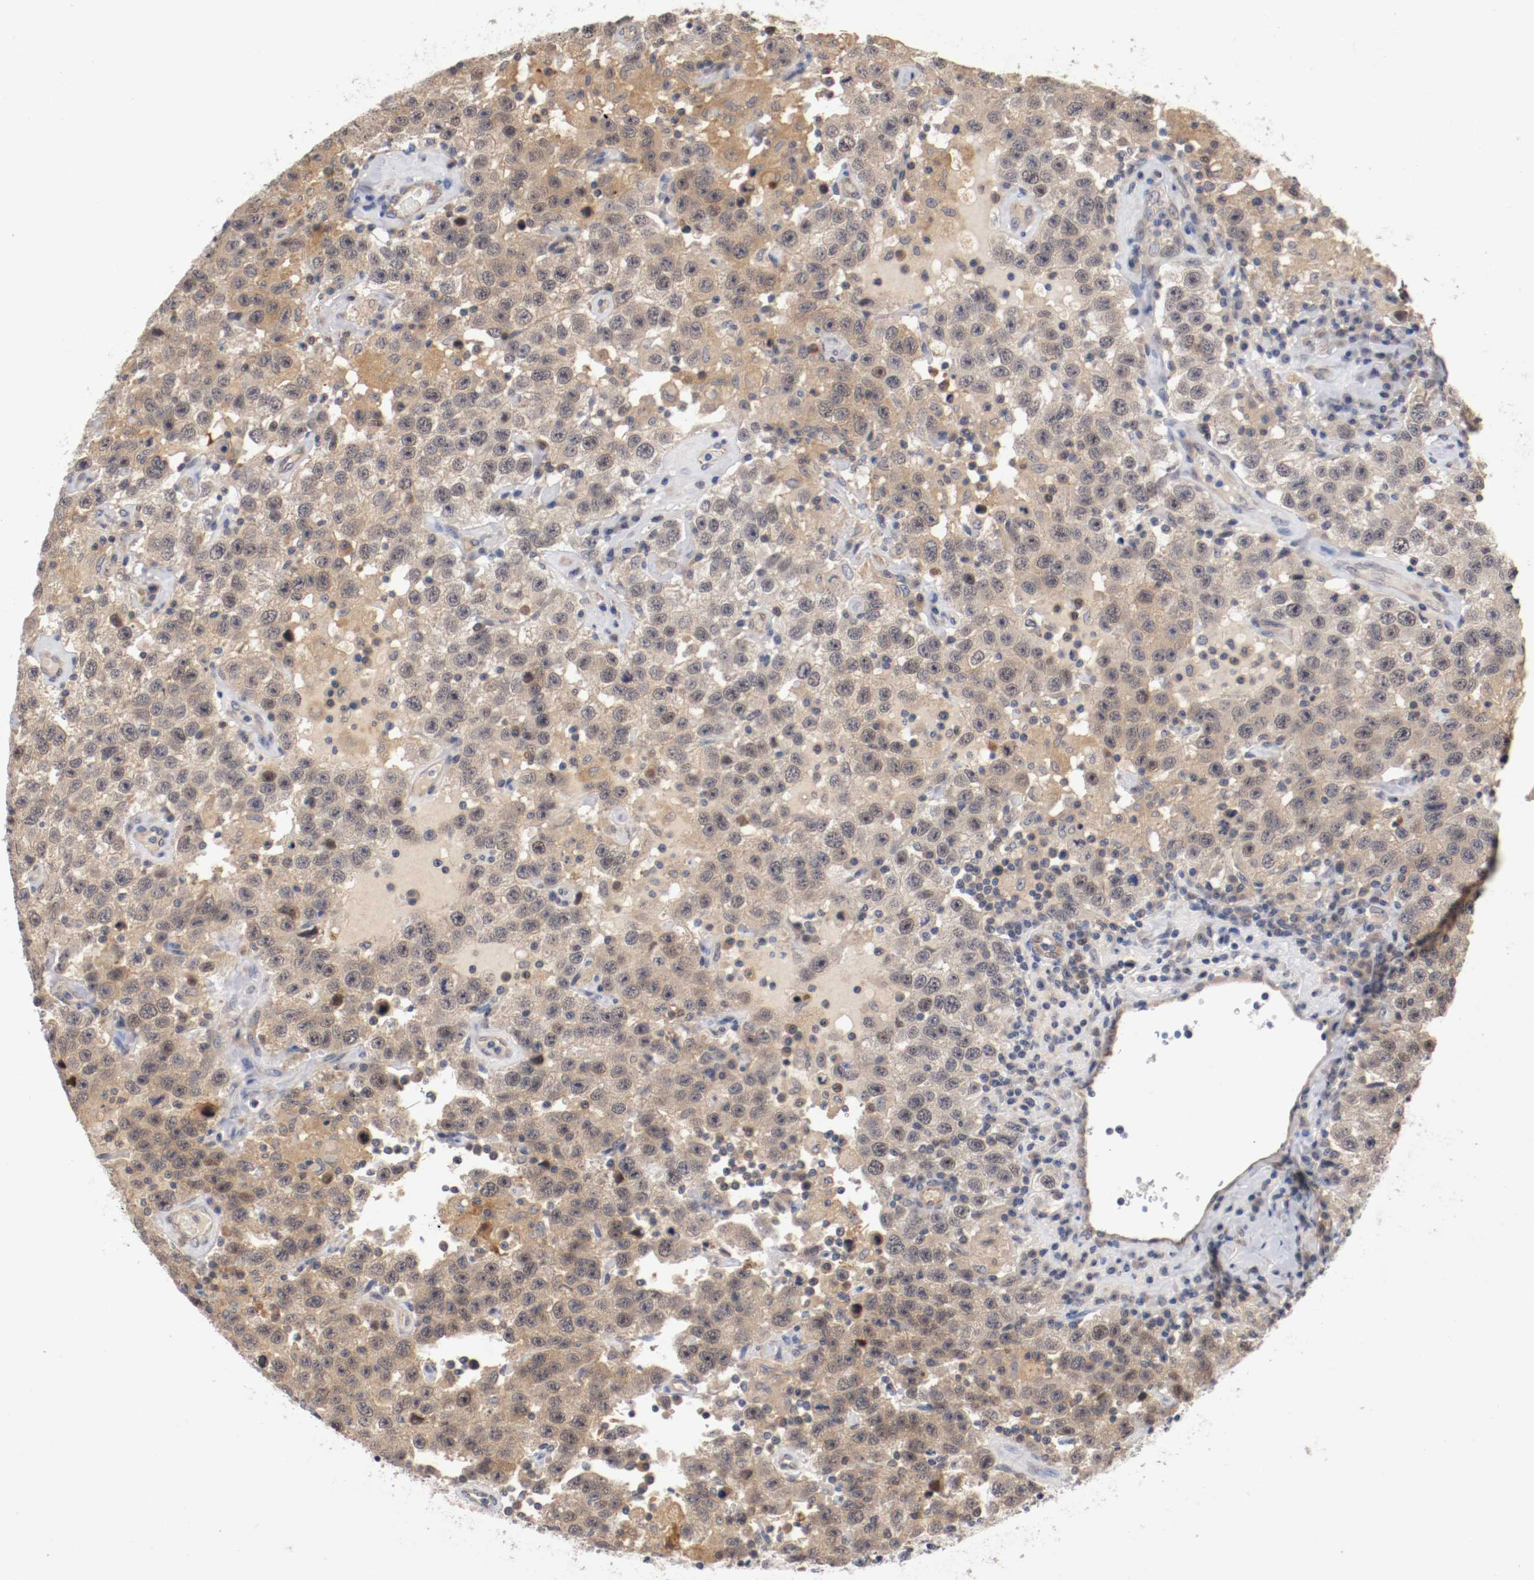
{"staining": {"intensity": "weak", "quantity": "25%-75%", "location": "cytoplasmic/membranous,nuclear"}, "tissue": "testis cancer", "cell_type": "Tumor cells", "image_type": "cancer", "snomed": [{"axis": "morphology", "description": "Seminoma, NOS"}, {"axis": "topography", "description": "Testis"}], "caption": "The histopathology image displays a brown stain indicating the presence of a protein in the cytoplasmic/membranous and nuclear of tumor cells in testis seminoma.", "gene": "RBM23", "patient": {"sex": "male", "age": 41}}